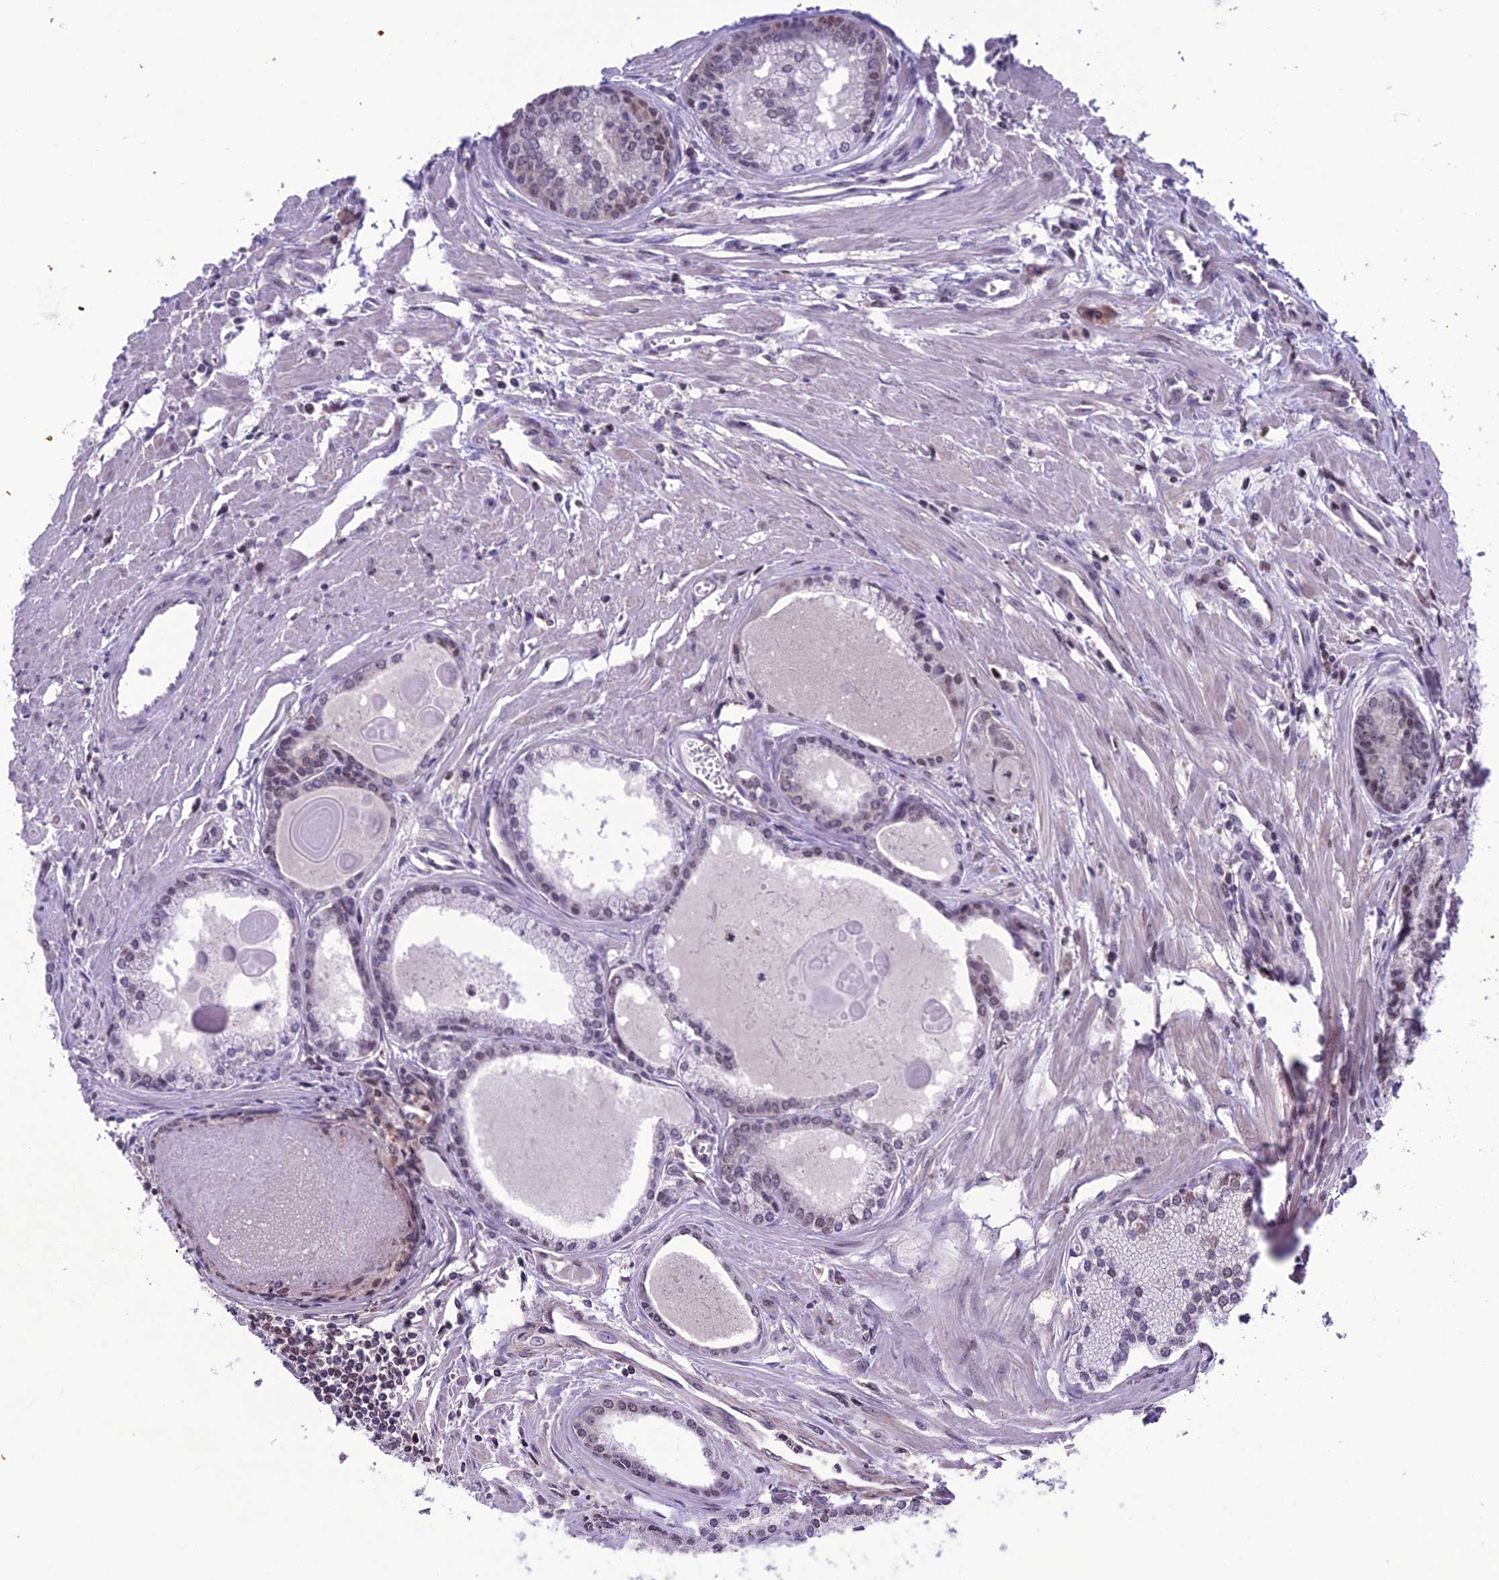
{"staining": {"intensity": "weak", "quantity": "<25%", "location": "nuclear"}, "tissue": "prostate cancer", "cell_type": "Tumor cells", "image_type": "cancer", "snomed": [{"axis": "morphology", "description": "Adenocarcinoma, High grade"}, {"axis": "topography", "description": "Prostate"}], "caption": "Prostate adenocarcinoma (high-grade) stained for a protein using immunohistochemistry exhibits no expression tumor cells.", "gene": "MIS12", "patient": {"sex": "male", "age": 68}}